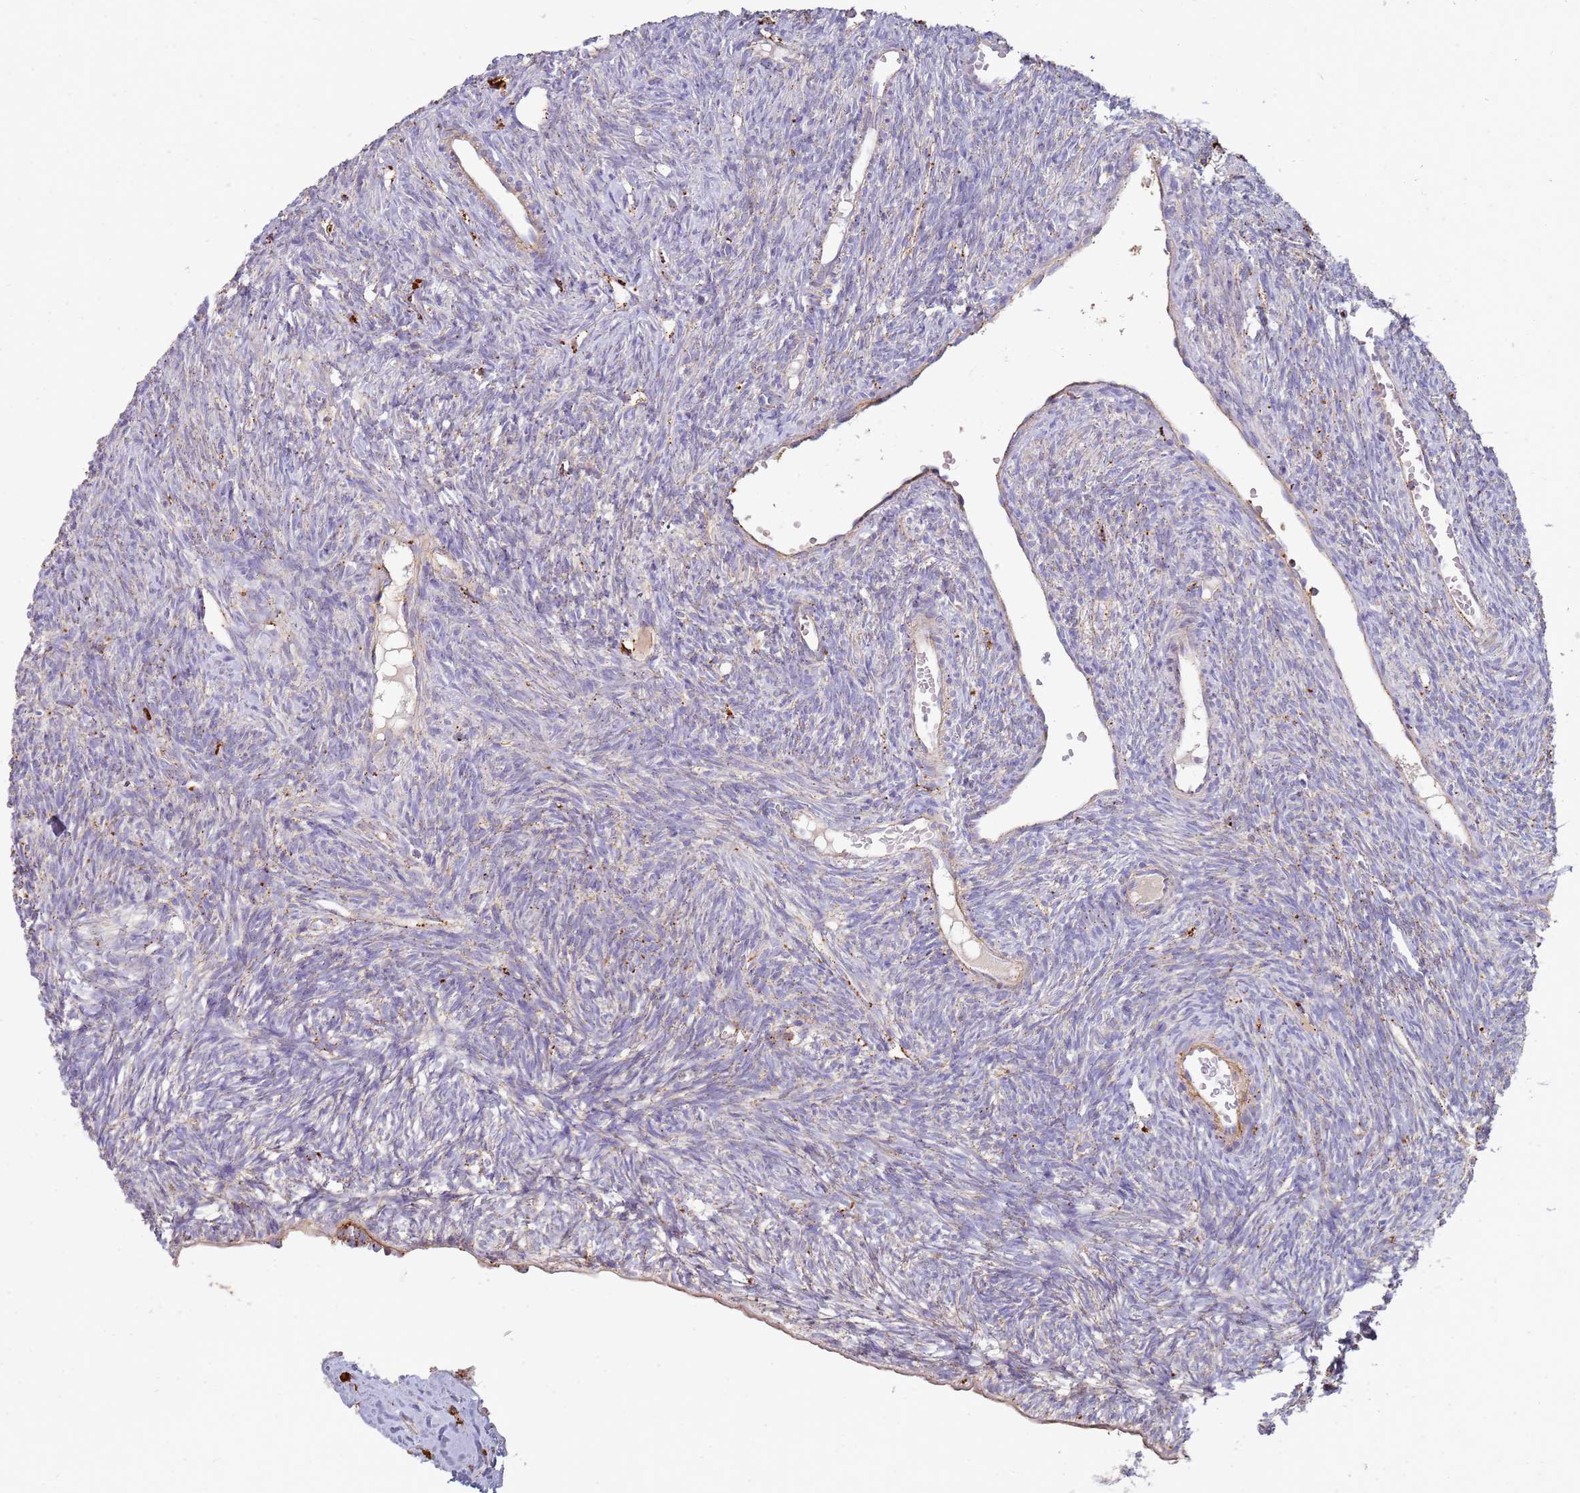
{"staining": {"intensity": "weak", "quantity": "<25%", "location": "cytoplasmic/membranous"}, "tissue": "ovary", "cell_type": "Ovarian stroma cells", "image_type": "normal", "snomed": [{"axis": "morphology", "description": "Normal tissue, NOS"}, {"axis": "topography", "description": "Ovary"}], "caption": "Protein analysis of unremarkable ovary reveals no significant staining in ovarian stroma cells.", "gene": "TMEM229B", "patient": {"sex": "female", "age": 51}}